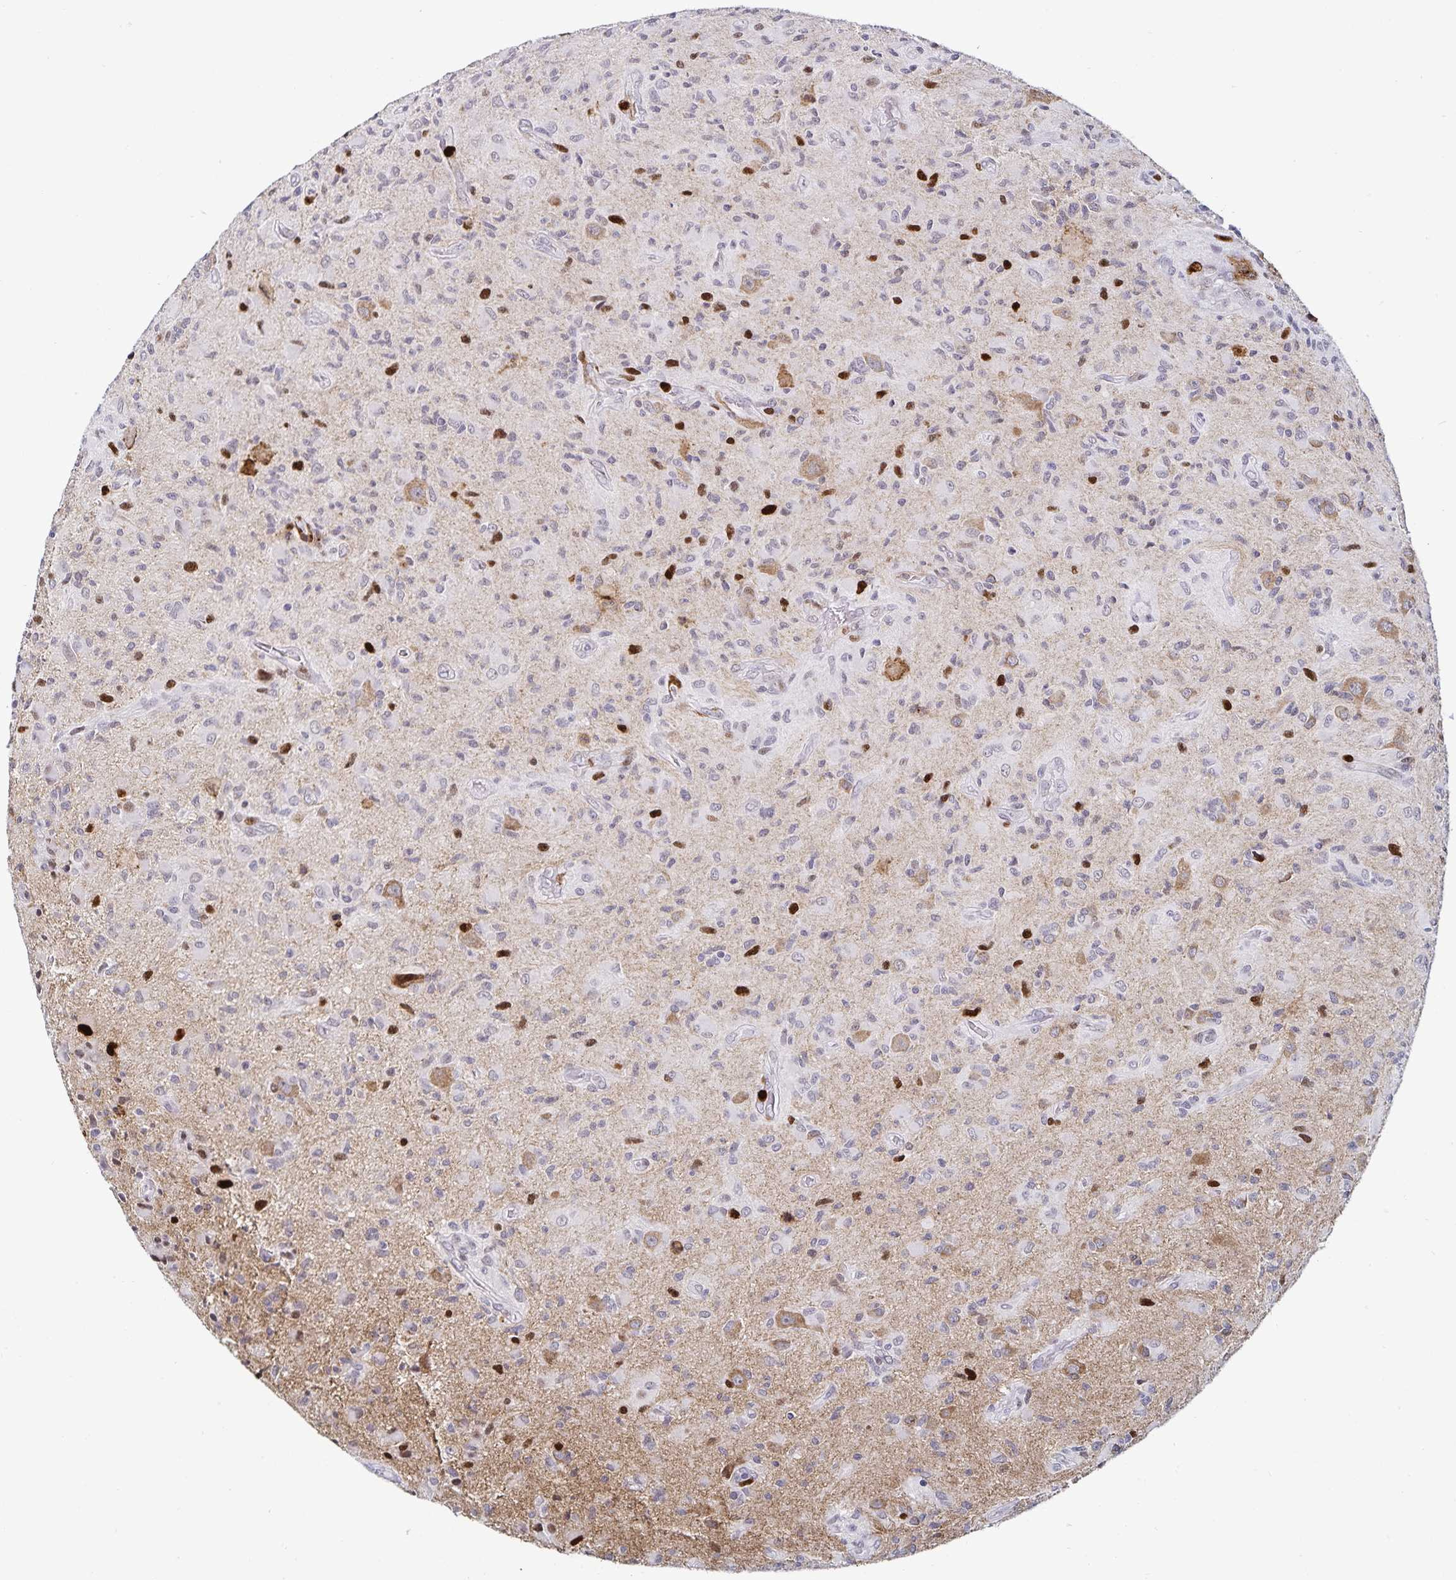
{"staining": {"intensity": "strong", "quantity": "<25%", "location": "nuclear"}, "tissue": "glioma", "cell_type": "Tumor cells", "image_type": "cancer", "snomed": [{"axis": "morphology", "description": "Glioma, malignant, High grade"}, {"axis": "topography", "description": "Brain"}], "caption": "Tumor cells reveal strong nuclear positivity in approximately <25% of cells in malignant high-grade glioma.", "gene": "ANLN", "patient": {"sex": "female", "age": 65}}